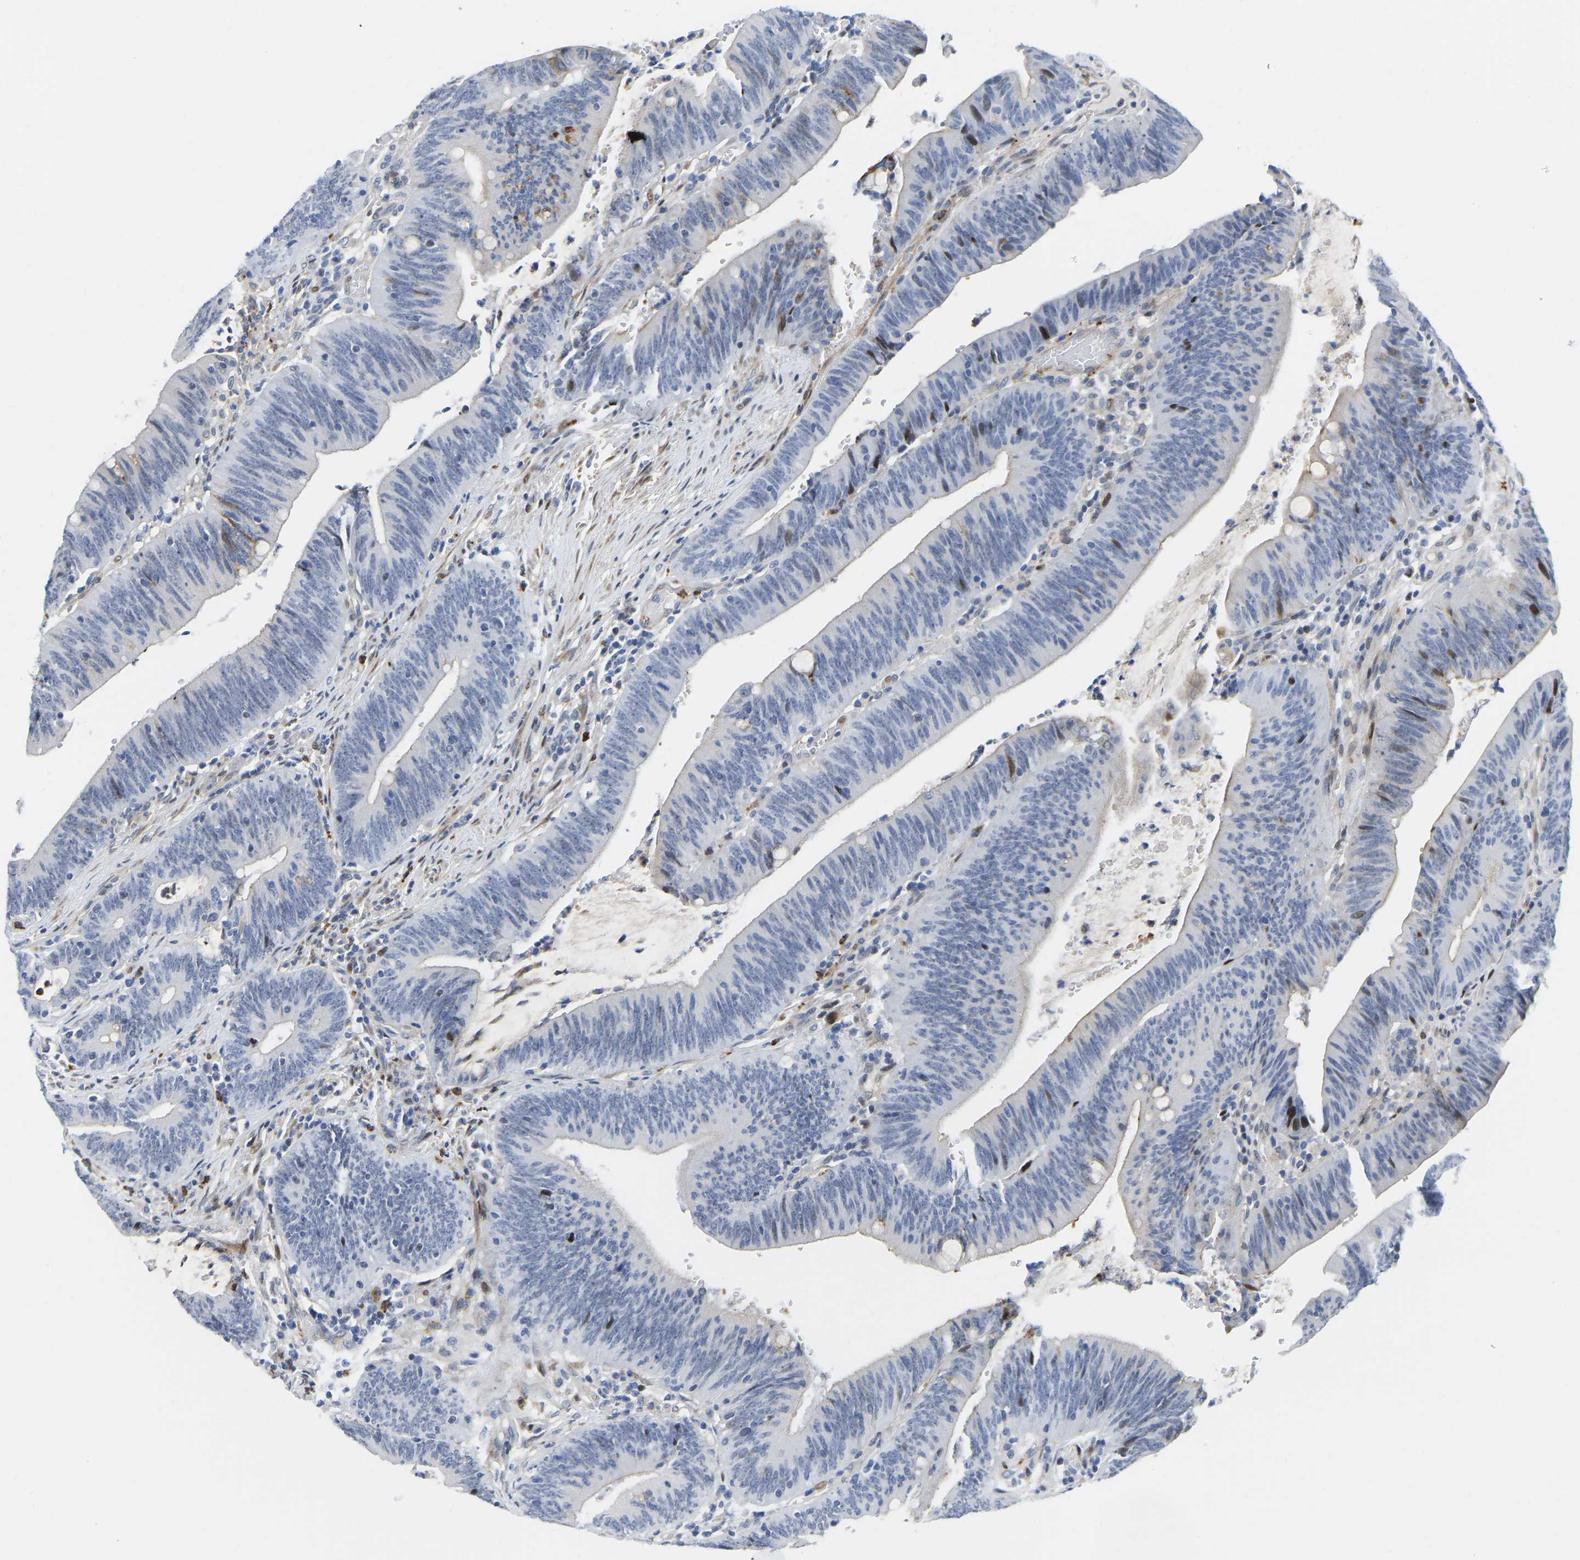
{"staining": {"intensity": "weak", "quantity": "<25%", "location": "cytoplasmic/membranous"}, "tissue": "colorectal cancer", "cell_type": "Tumor cells", "image_type": "cancer", "snomed": [{"axis": "morphology", "description": "Normal tissue, NOS"}, {"axis": "morphology", "description": "Adenocarcinoma, NOS"}, {"axis": "topography", "description": "Rectum"}], "caption": "Immunohistochemistry (IHC) of adenocarcinoma (colorectal) exhibits no expression in tumor cells.", "gene": "HDAC5", "patient": {"sex": "female", "age": 66}}